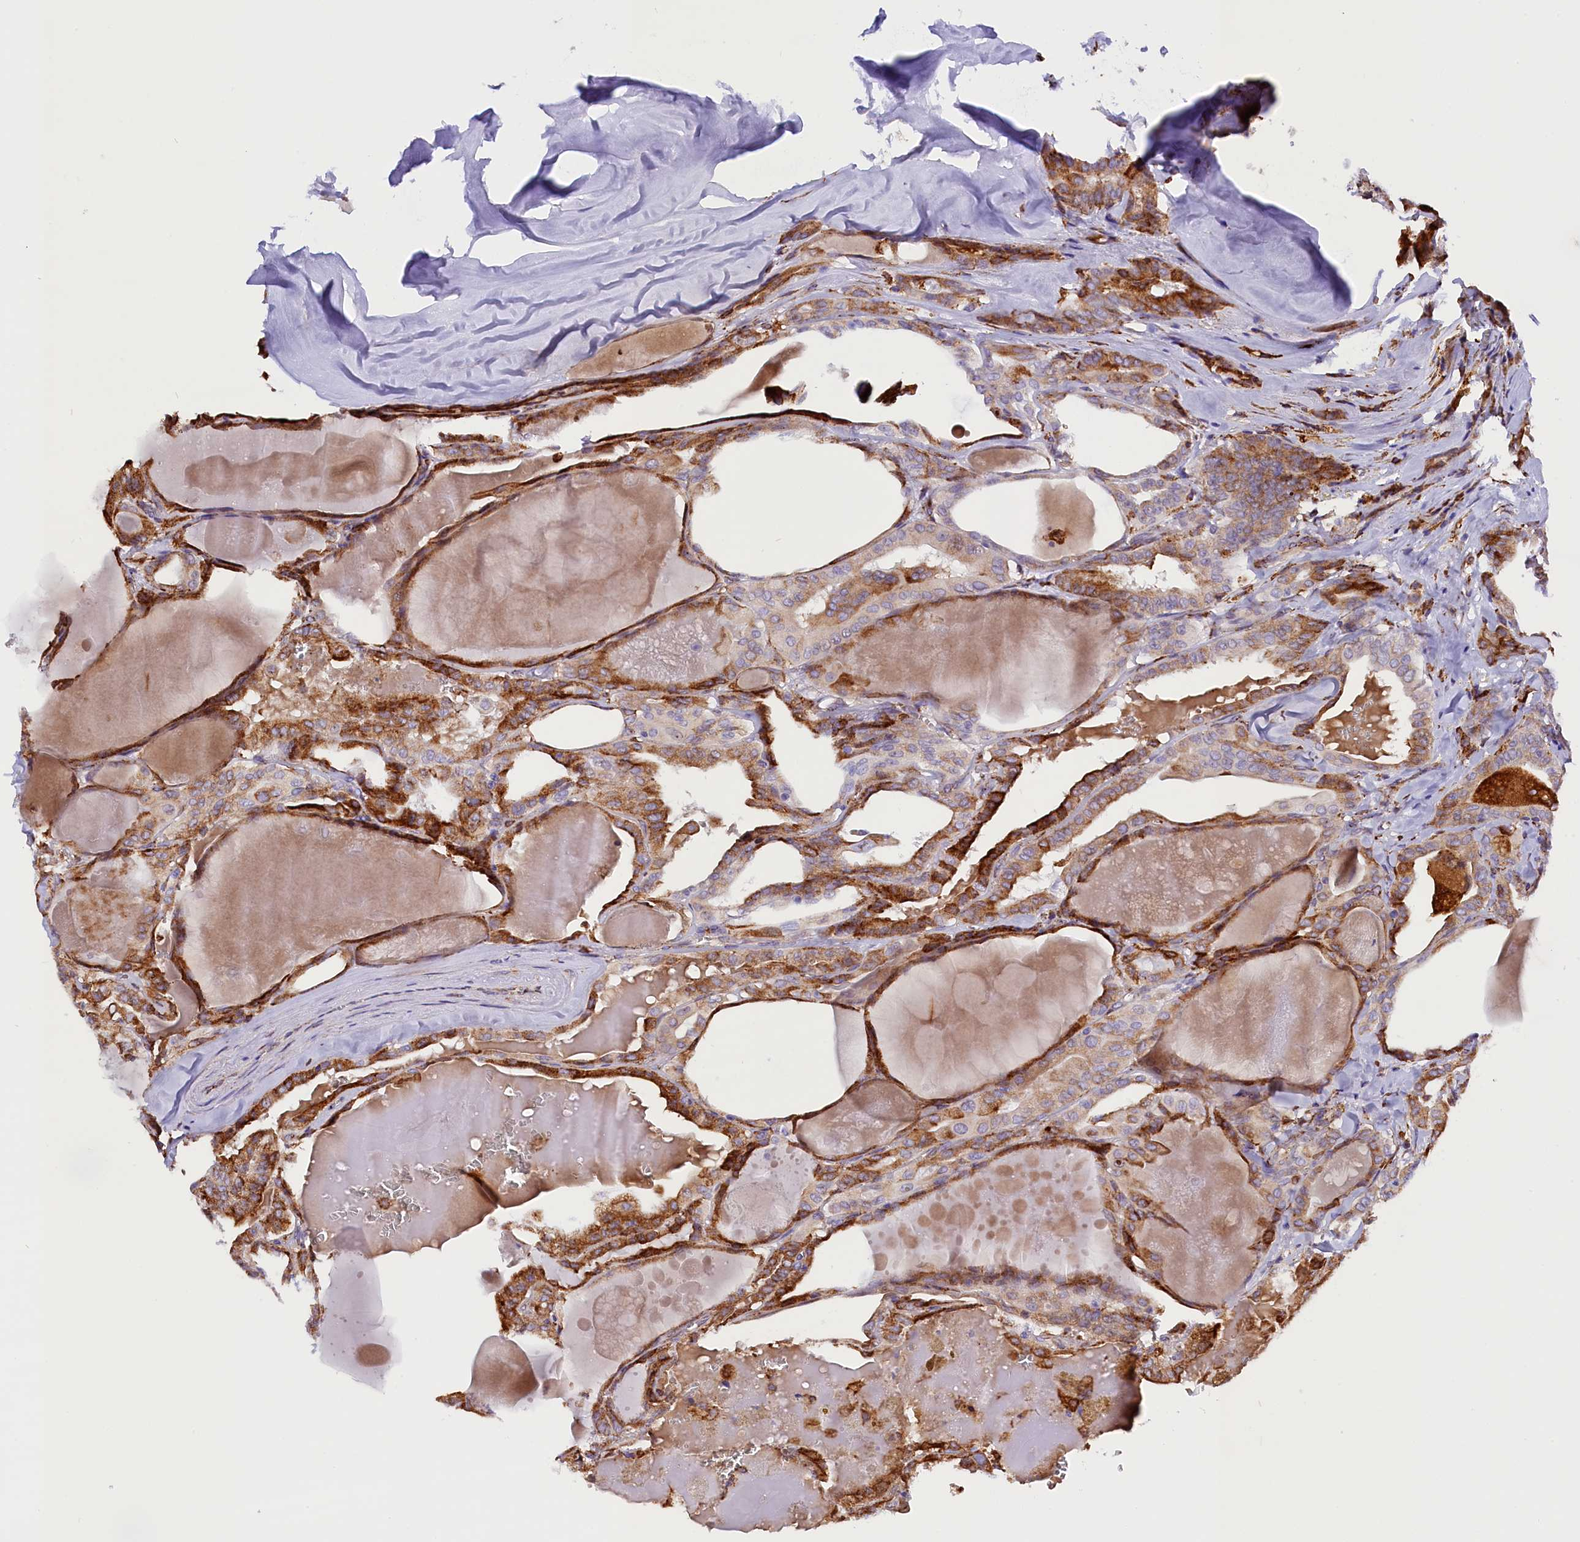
{"staining": {"intensity": "strong", "quantity": "25%-75%", "location": "cytoplasmic/membranous"}, "tissue": "thyroid cancer", "cell_type": "Tumor cells", "image_type": "cancer", "snomed": [{"axis": "morphology", "description": "Papillary adenocarcinoma, NOS"}, {"axis": "topography", "description": "Thyroid gland"}], "caption": "An IHC image of tumor tissue is shown. Protein staining in brown shows strong cytoplasmic/membranous positivity in thyroid papillary adenocarcinoma within tumor cells.", "gene": "CMTR2", "patient": {"sex": "male", "age": 52}}